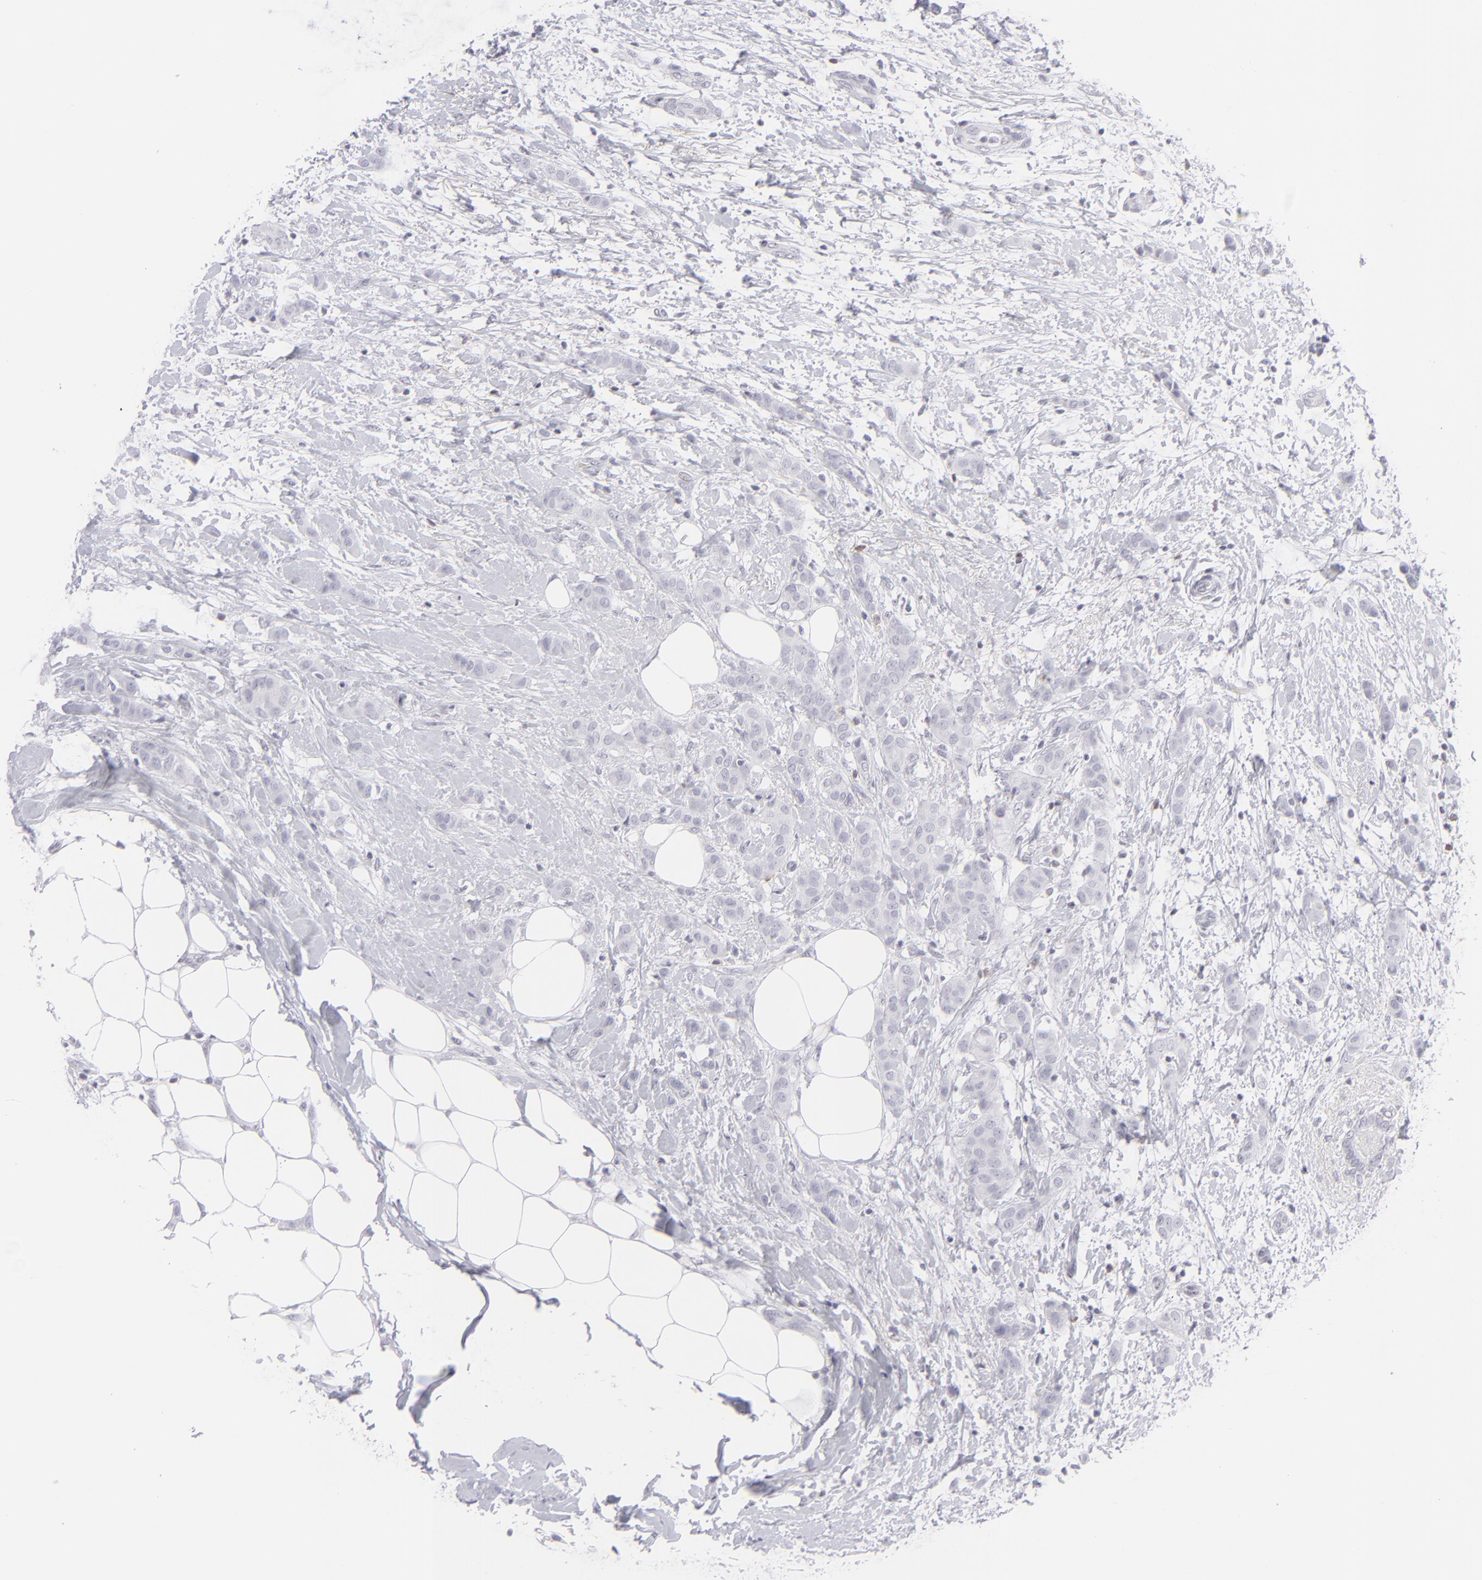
{"staining": {"intensity": "negative", "quantity": "none", "location": "none"}, "tissue": "breast cancer", "cell_type": "Tumor cells", "image_type": "cancer", "snomed": [{"axis": "morphology", "description": "Lobular carcinoma"}, {"axis": "topography", "description": "Breast"}], "caption": "Immunohistochemical staining of breast cancer displays no significant positivity in tumor cells.", "gene": "CD7", "patient": {"sex": "female", "age": 55}}